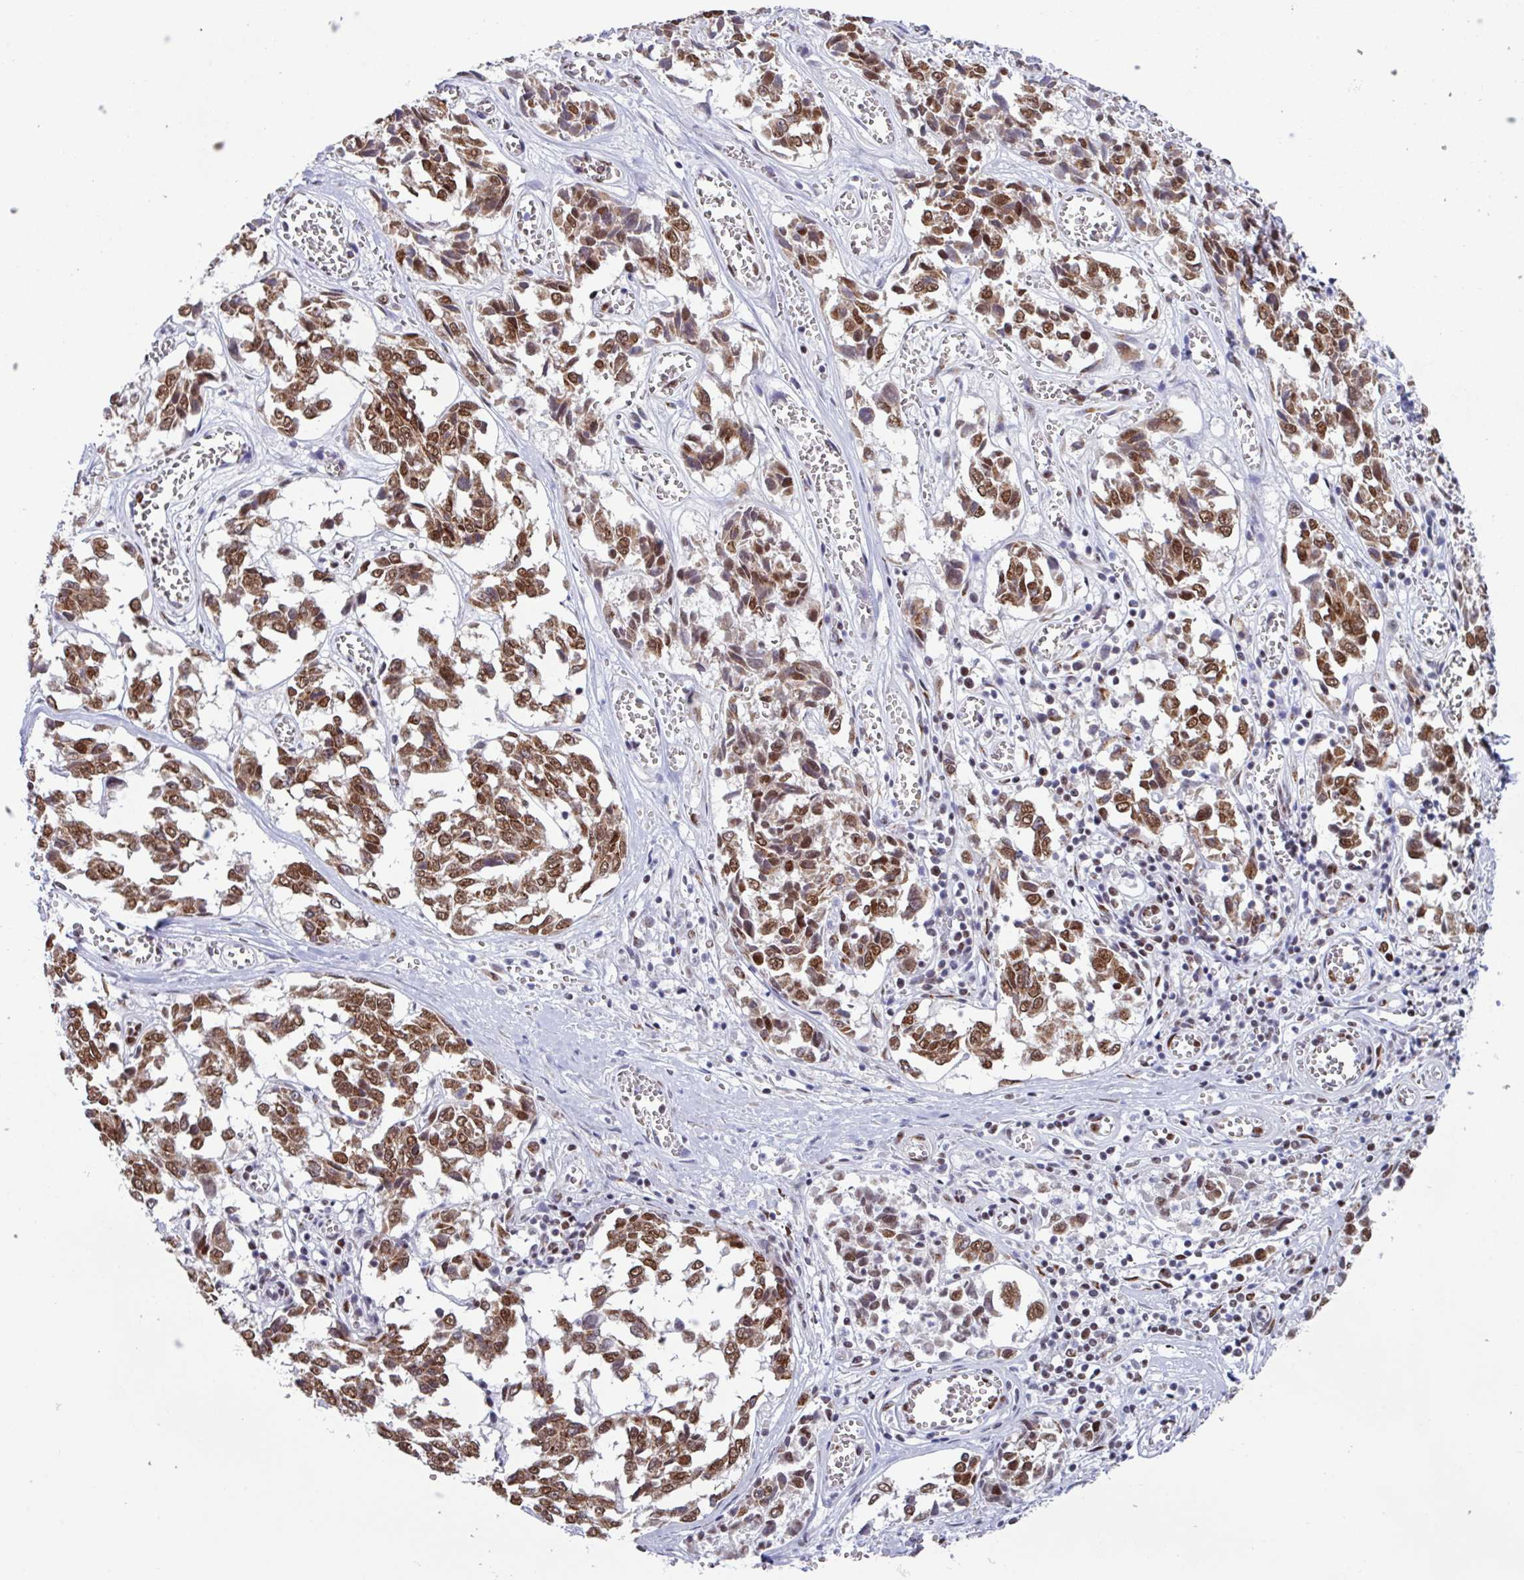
{"staining": {"intensity": "moderate", "quantity": ">75%", "location": "nuclear"}, "tissue": "melanoma", "cell_type": "Tumor cells", "image_type": "cancer", "snomed": [{"axis": "morphology", "description": "Malignant melanoma, NOS"}, {"axis": "topography", "description": "Skin"}], "caption": "The immunohistochemical stain highlights moderate nuclear positivity in tumor cells of malignant melanoma tissue. (IHC, brightfield microscopy, high magnification).", "gene": "PUF60", "patient": {"sex": "female", "age": 64}}